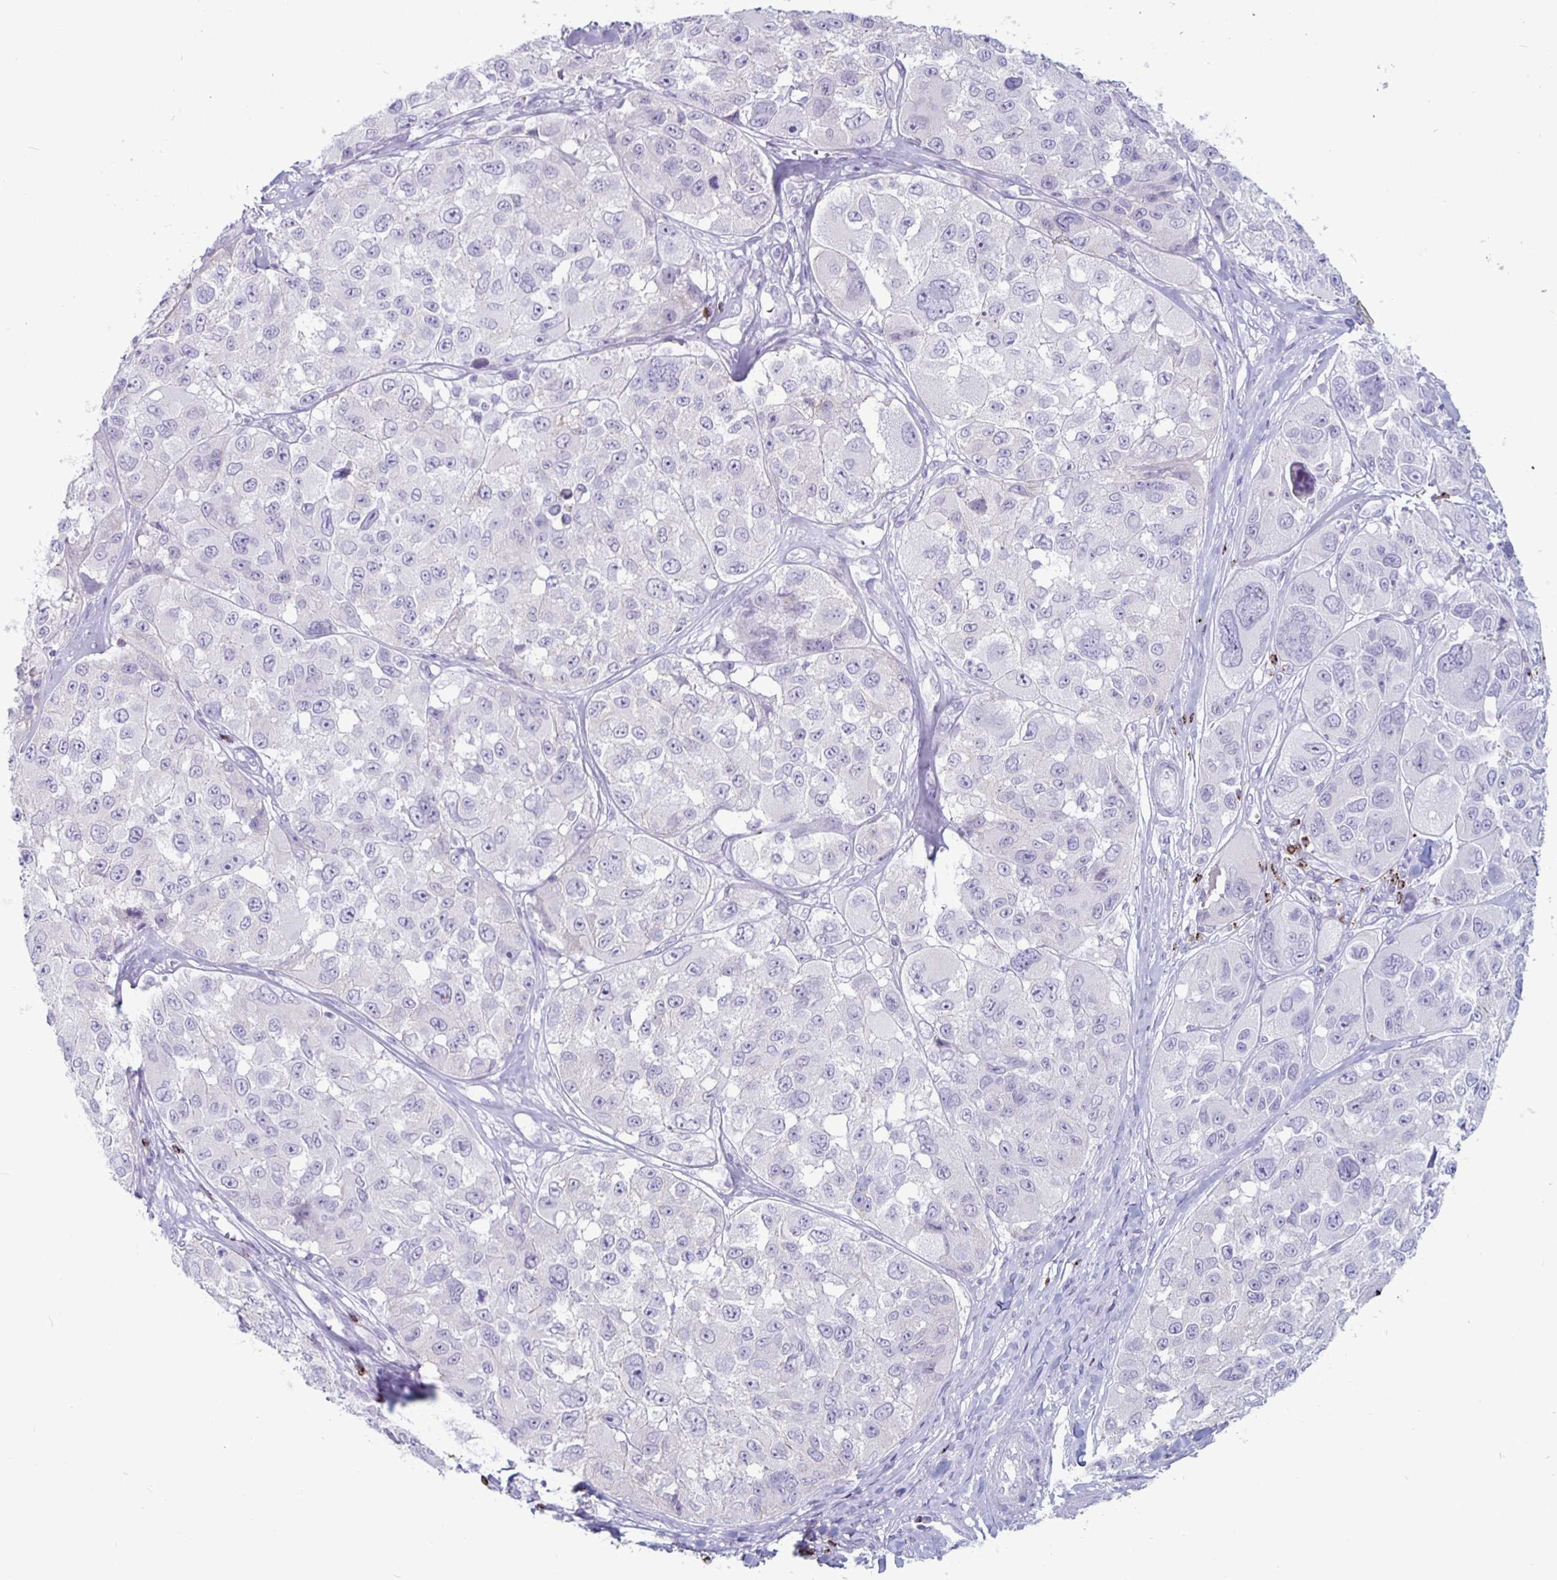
{"staining": {"intensity": "negative", "quantity": "none", "location": "none"}, "tissue": "melanoma", "cell_type": "Tumor cells", "image_type": "cancer", "snomed": [{"axis": "morphology", "description": "Malignant melanoma, NOS"}, {"axis": "topography", "description": "Skin"}], "caption": "A photomicrograph of human malignant melanoma is negative for staining in tumor cells. (Immunohistochemistry (ihc), brightfield microscopy, high magnification).", "gene": "GZMK", "patient": {"sex": "female", "age": 66}}